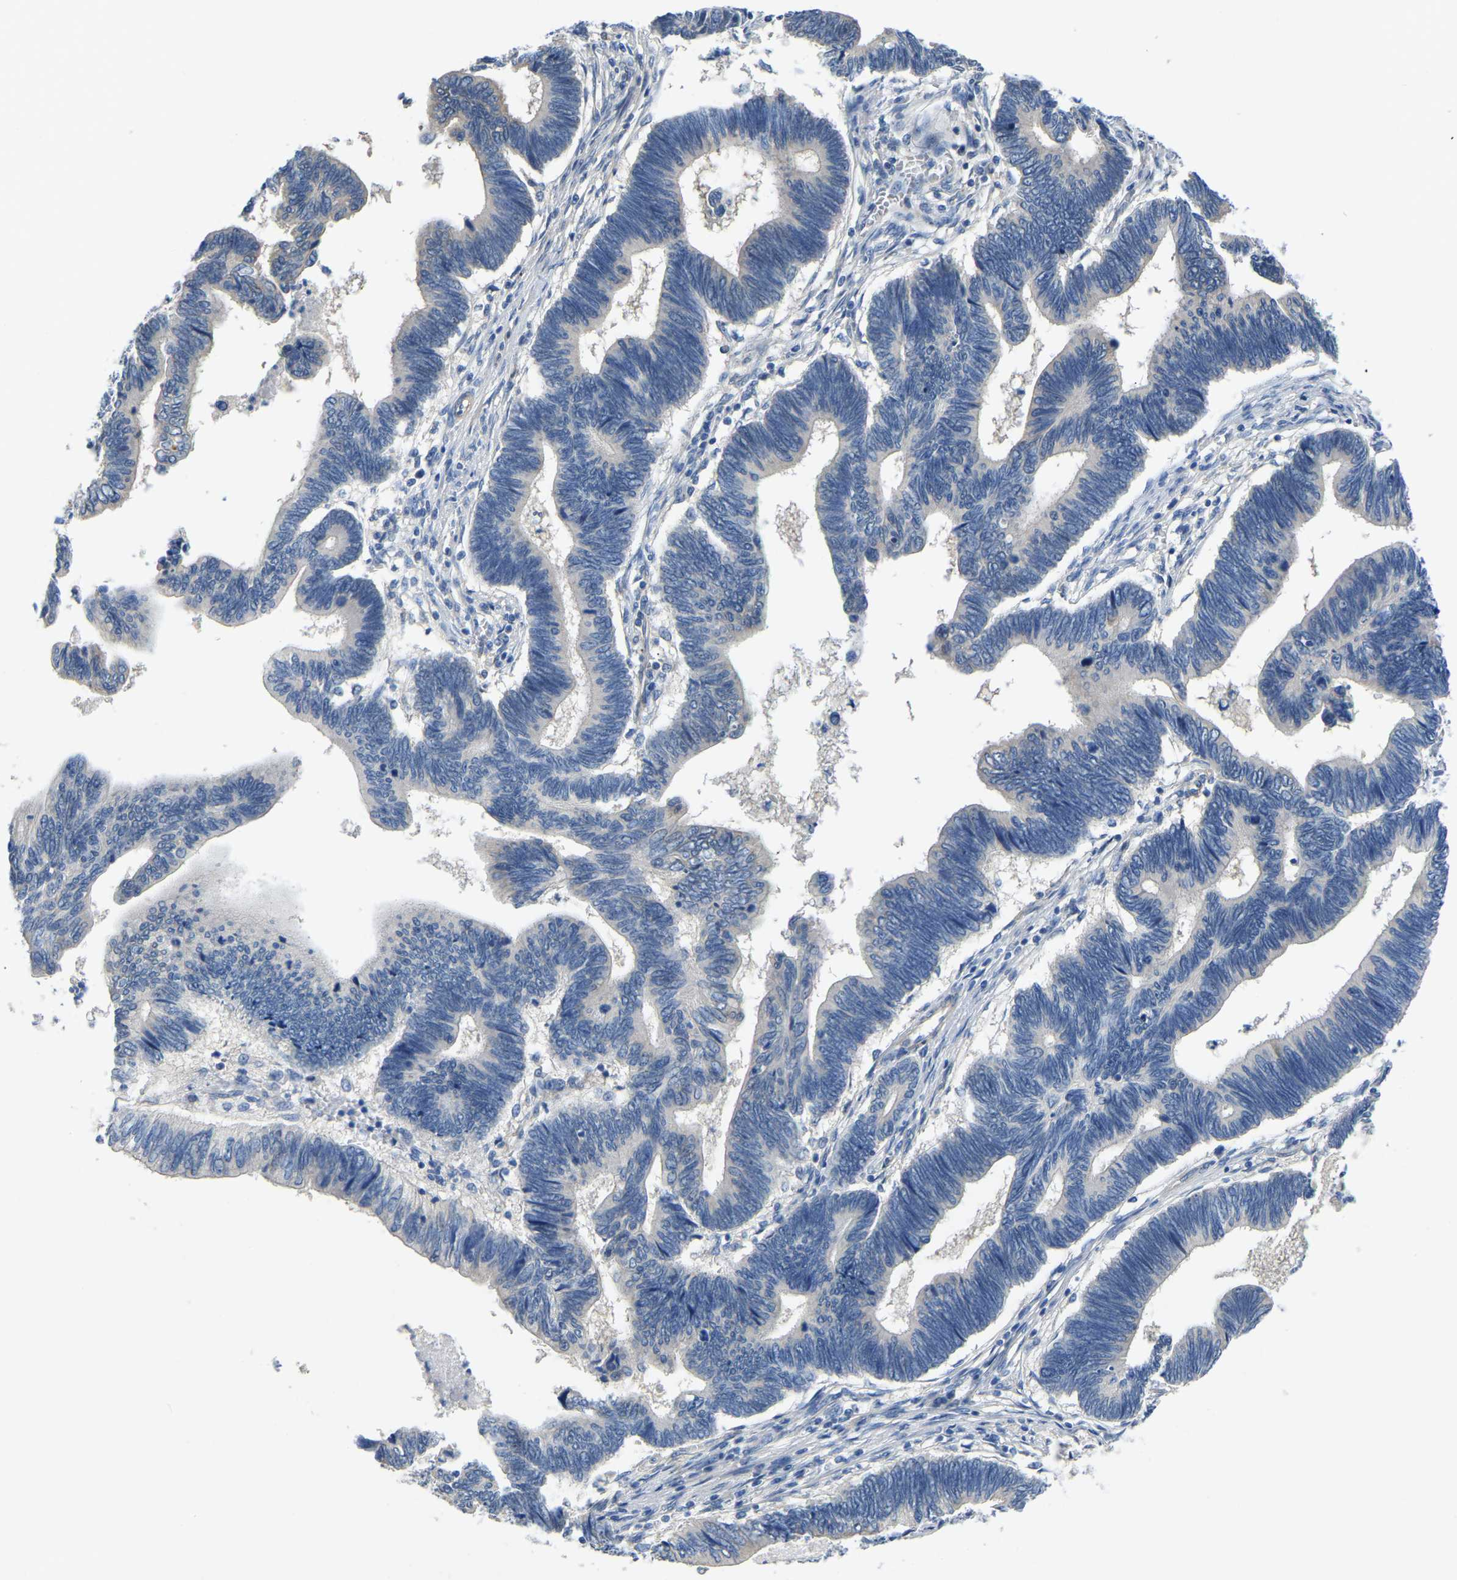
{"staining": {"intensity": "negative", "quantity": "none", "location": "none"}, "tissue": "pancreatic cancer", "cell_type": "Tumor cells", "image_type": "cancer", "snomed": [{"axis": "morphology", "description": "Adenocarcinoma, NOS"}, {"axis": "topography", "description": "Pancreas"}], "caption": "This micrograph is of adenocarcinoma (pancreatic) stained with IHC to label a protein in brown with the nuclei are counter-stained blue. There is no positivity in tumor cells. (Immunohistochemistry, brightfield microscopy, high magnification).", "gene": "HIGD2B", "patient": {"sex": "female", "age": 70}}